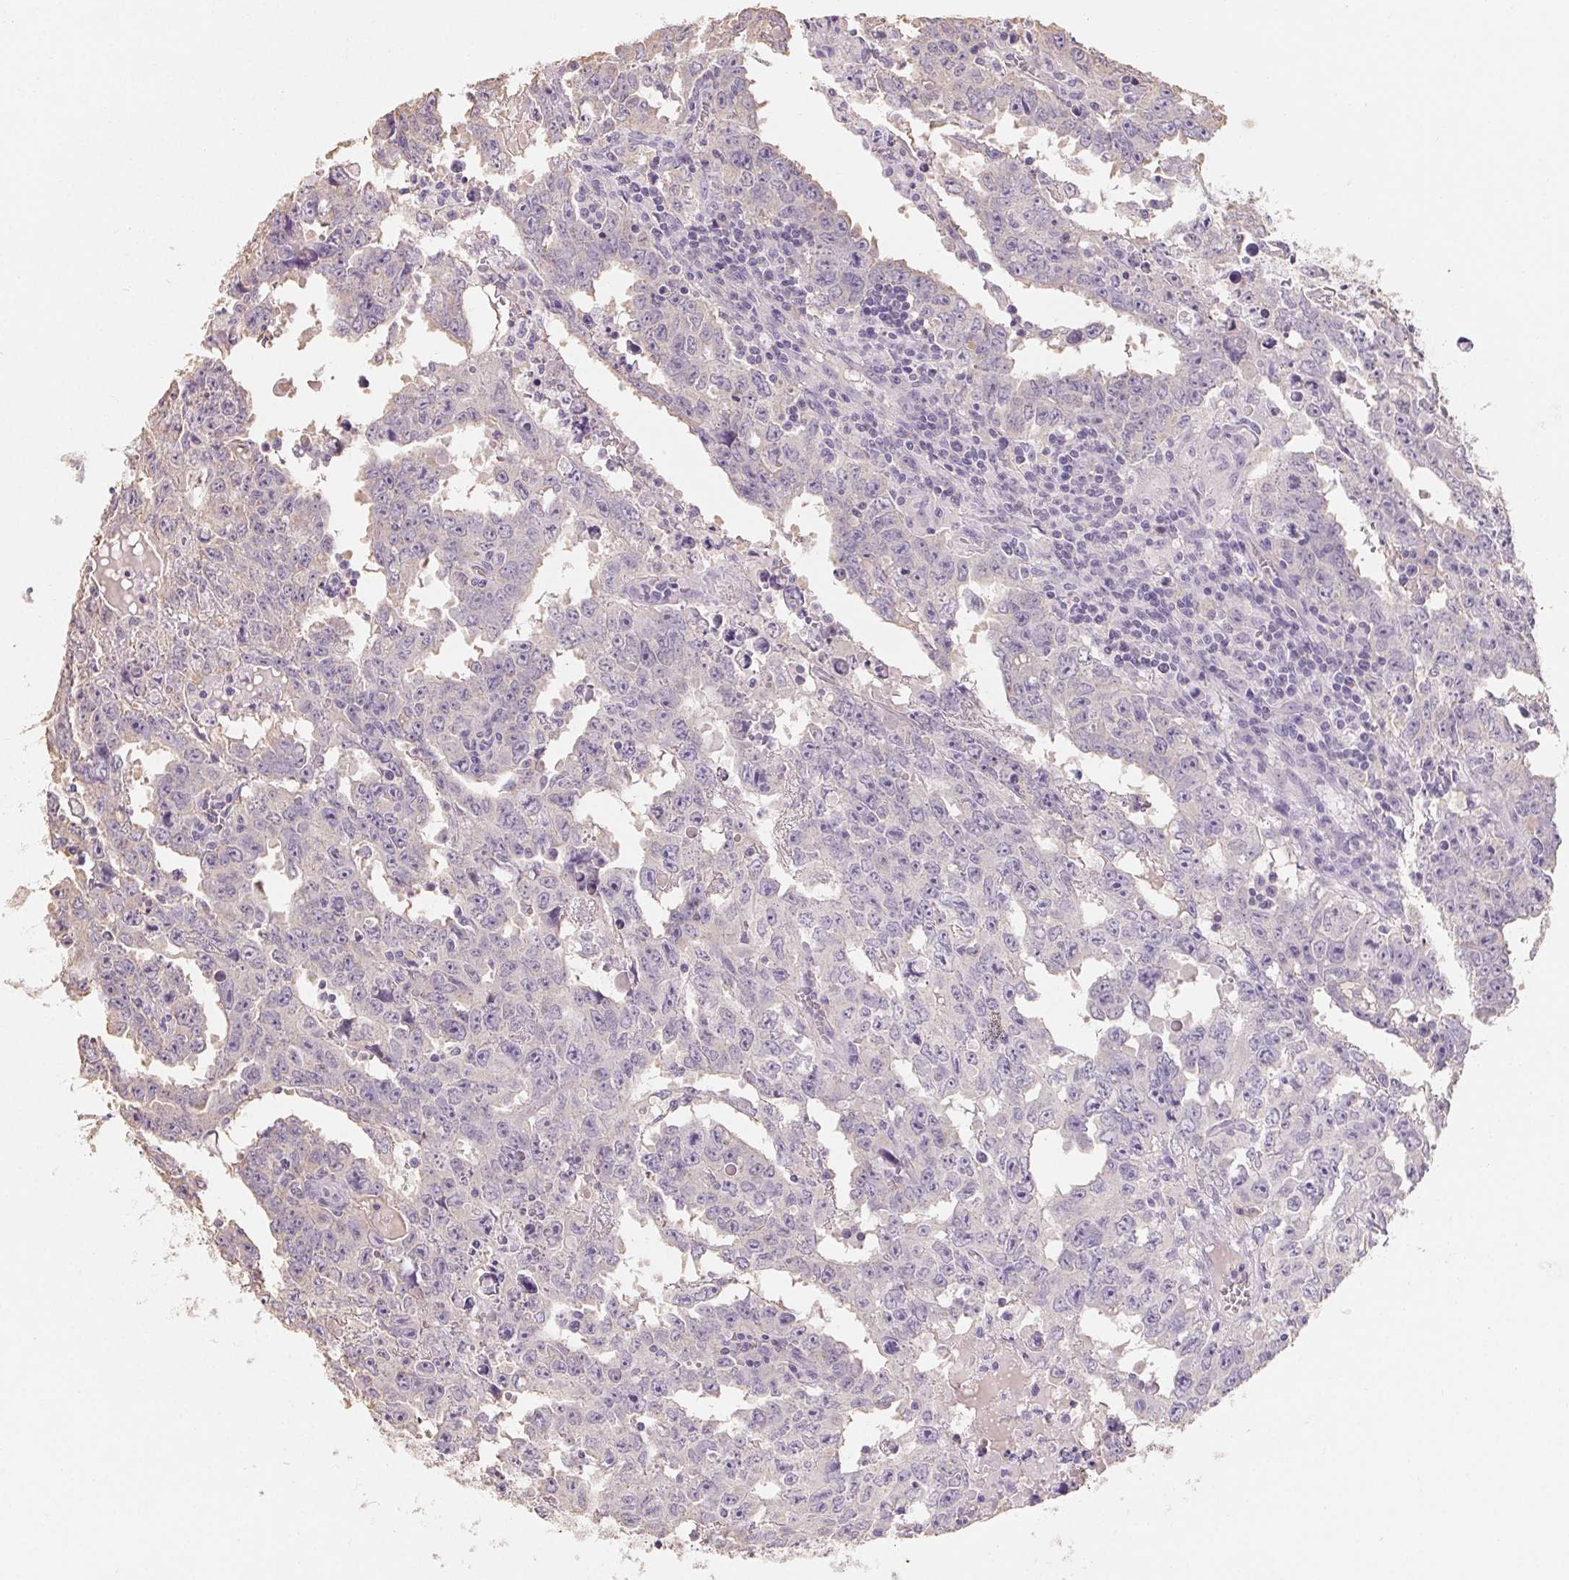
{"staining": {"intensity": "negative", "quantity": "none", "location": "none"}, "tissue": "testis cancer", "cell_type": "Tumor cells", "image_type": "cancer", "snomed": [{"axis": "morphology", "description": "Carcinoma, Embryonal, NOS"}, {"axis": "topography", "description": "Testis"}], "caption": "Immunohistochemistry (IHC) of embryonal carcinoma (testis) reveals no positivity in tumor cells. Brightfield microscopy of IHC stained with DAB (3,3'-diaminobenzidine) (brown) and hematoxylin (blue), captured at high magnification.", "gene": "MAP7D2", "patient": {"sex": "male", "age": 22}}